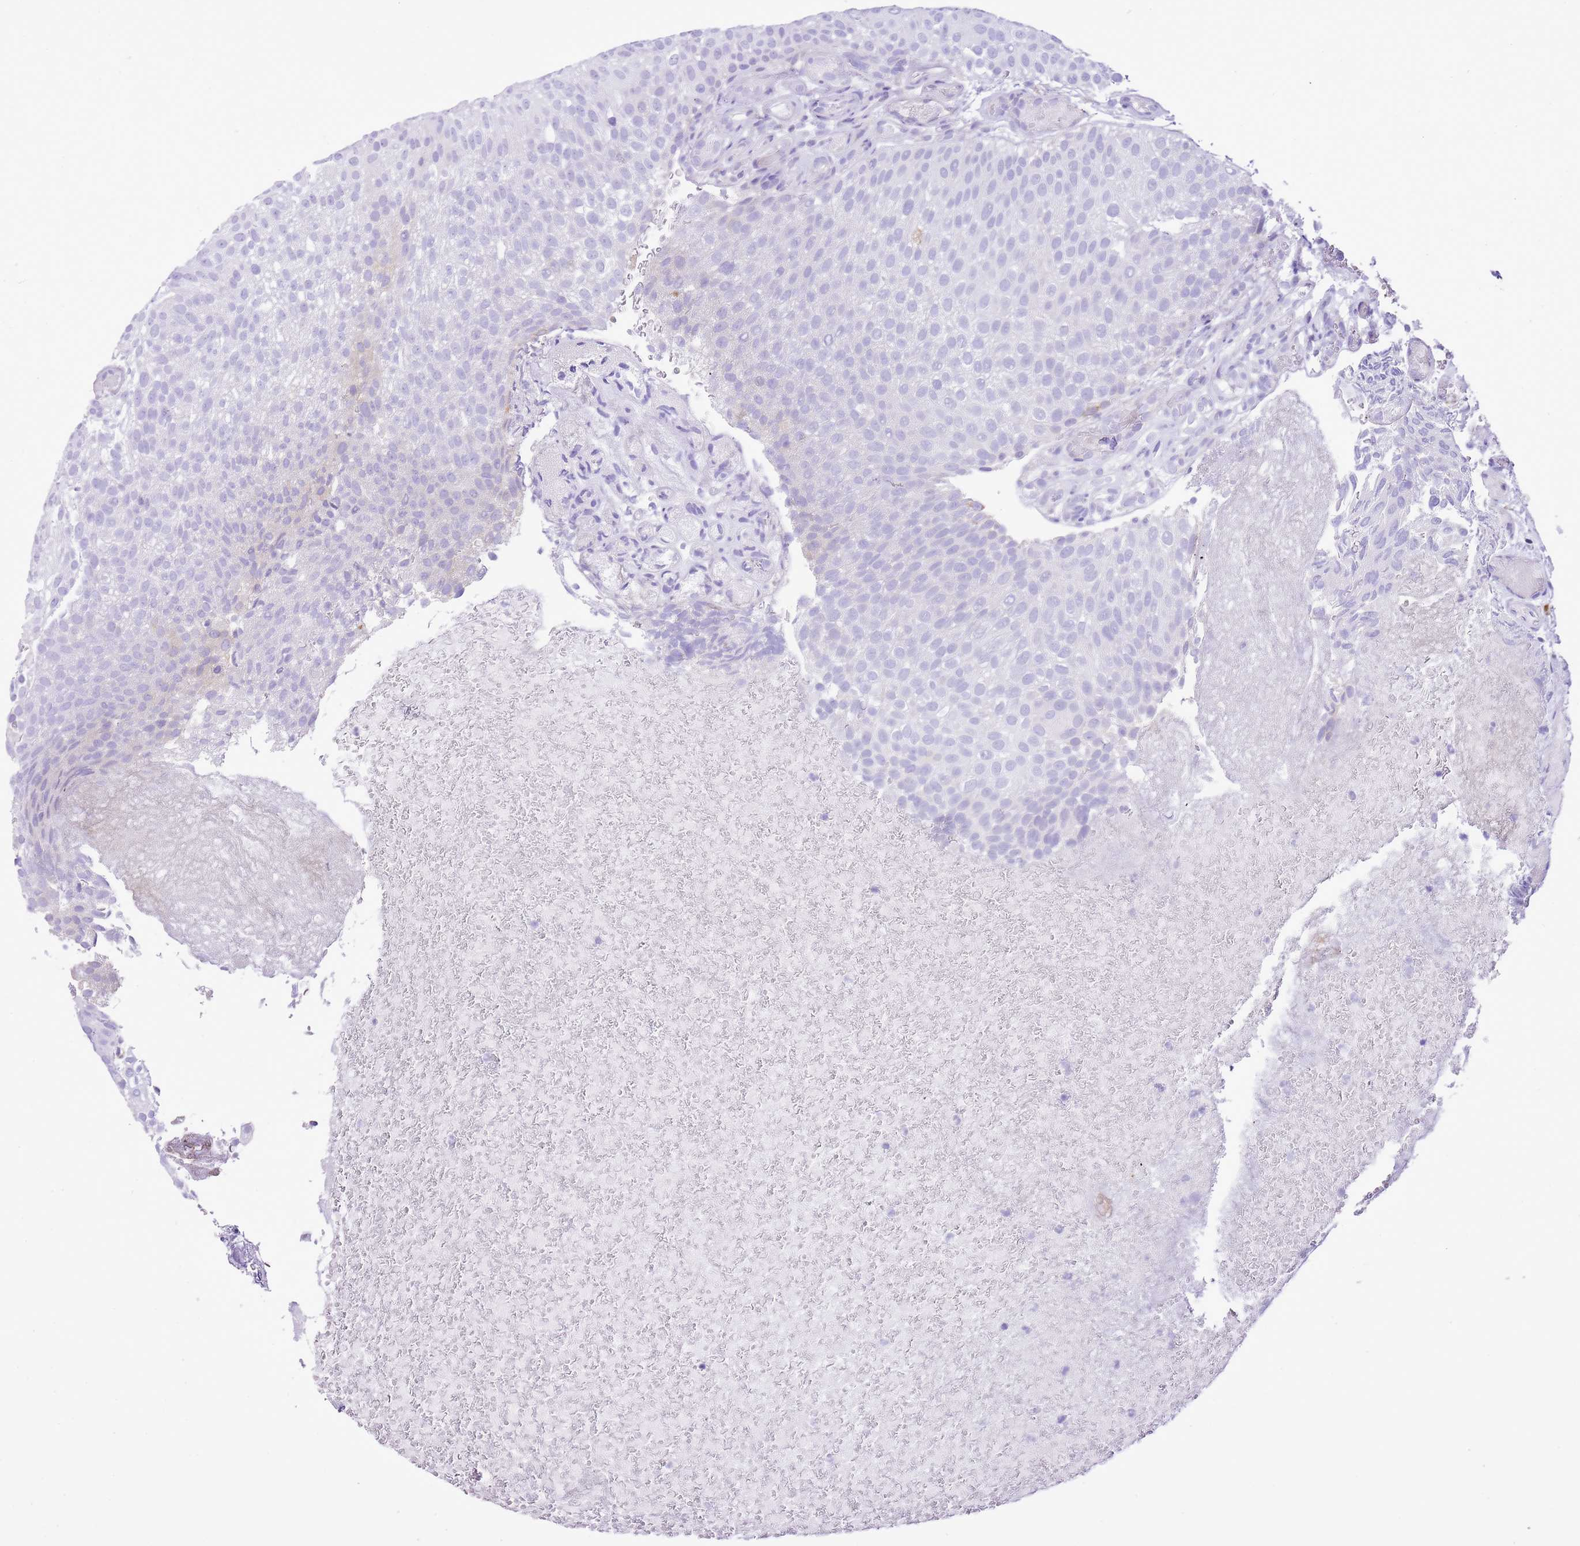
{"staining": {"intensity": "negative", "quantity": "none", "location": "none"}, "tissue": "urothelial cancer", "cell_type": "Tumor cells", "image_type": "cancer", "snomed": [{"axis": "morphology", "description": "Urothelial carcinoma, Low grade"}, {"axis": "topography", "description": "Urinary bladder"}], "caption": "Tumor cells show no significant protein expression in urothelial cancer.", "gene": "AAR2", "patient": {"sex": "male", "age": 78}}